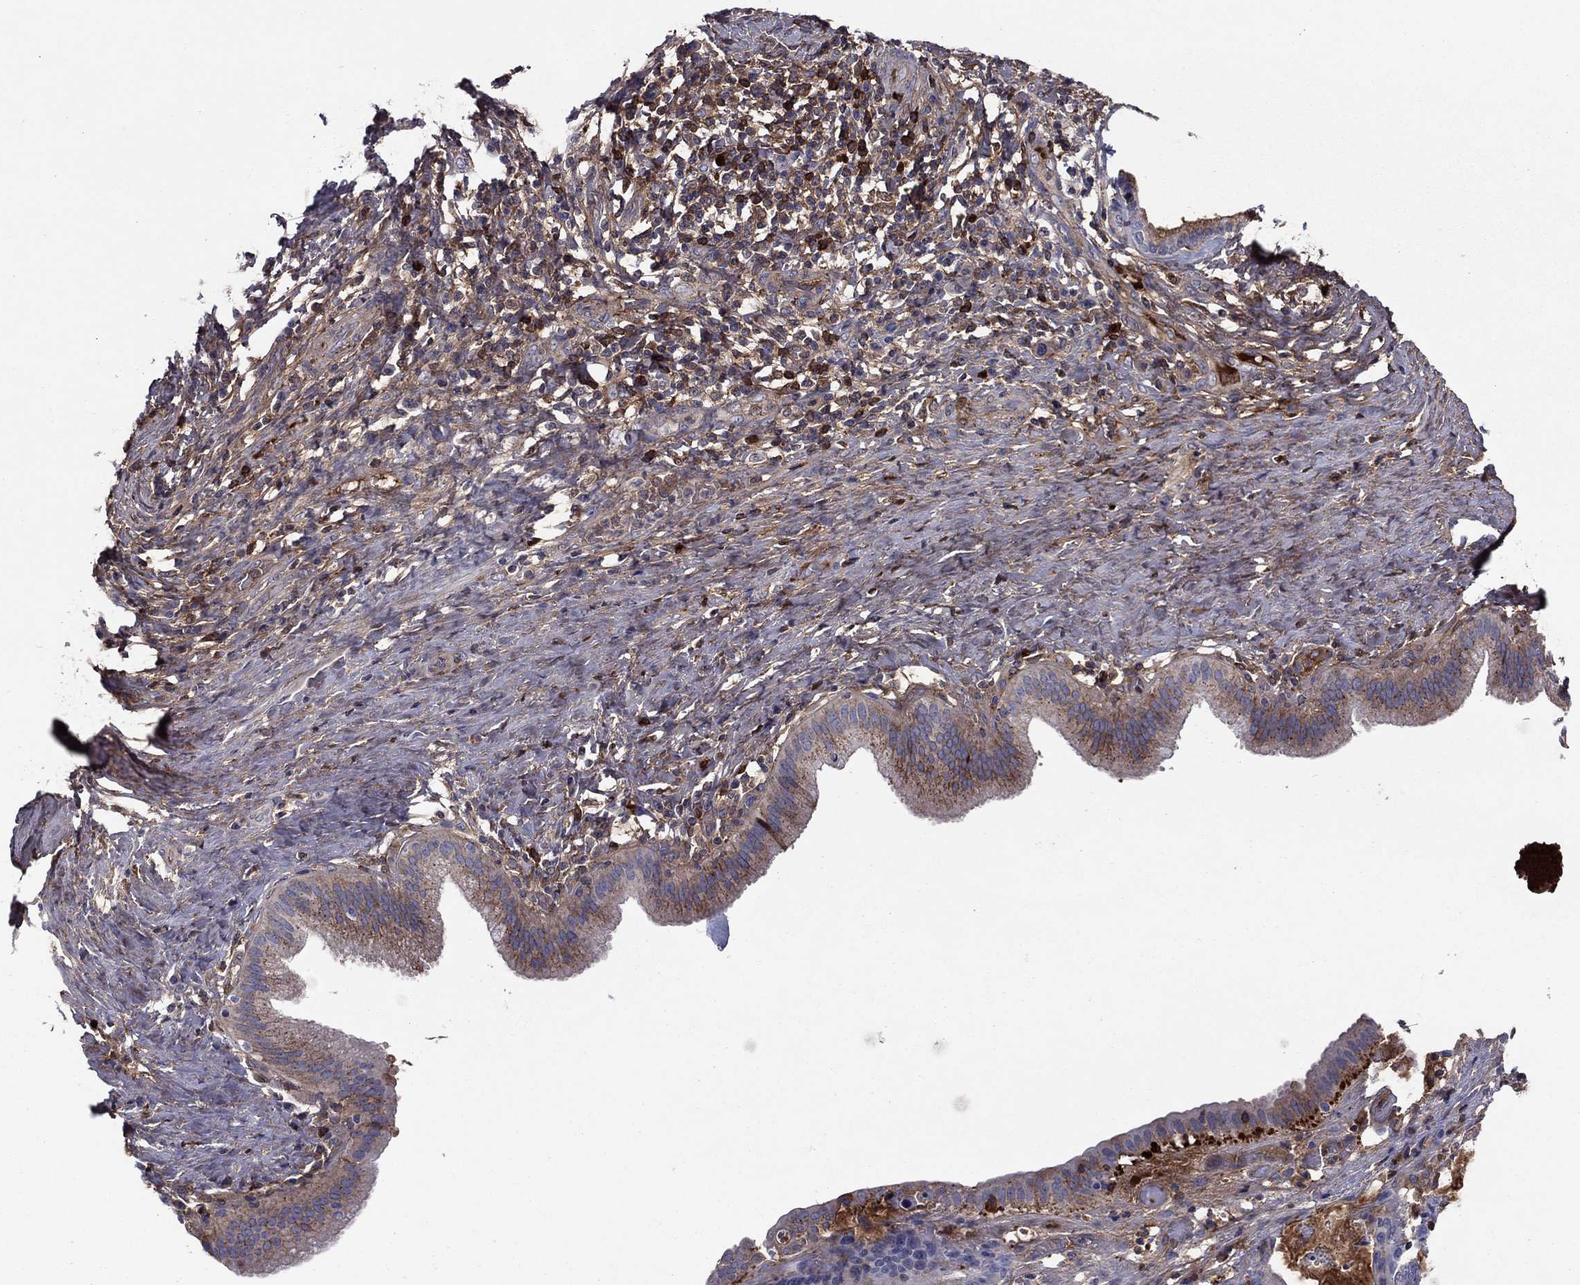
{"staining": {"intensity": "moderate", "quantity": "<25%", "location": "cytoplasmic/membranous"}, "tissue": "liver cancer", "cell_type": "Tumor cells", "image_type": "cancer", "snomed": [{"axis": "morphology", "description": "Cholangiocarcinoma"}, {"axis": "topography", "description": "Liver"}], "caption": "Liver cancer tissue reveals moderate cytoplasmic/membranous staining in about <25% of tumor cells (Stains: DAB (3,3'-diaminobenzidine) in brown, nuclei in blue, Microscopy: brightfield microscopy at high magnification).", "gene": "HPX", "patient": {"sex": "female", "age": 73}}